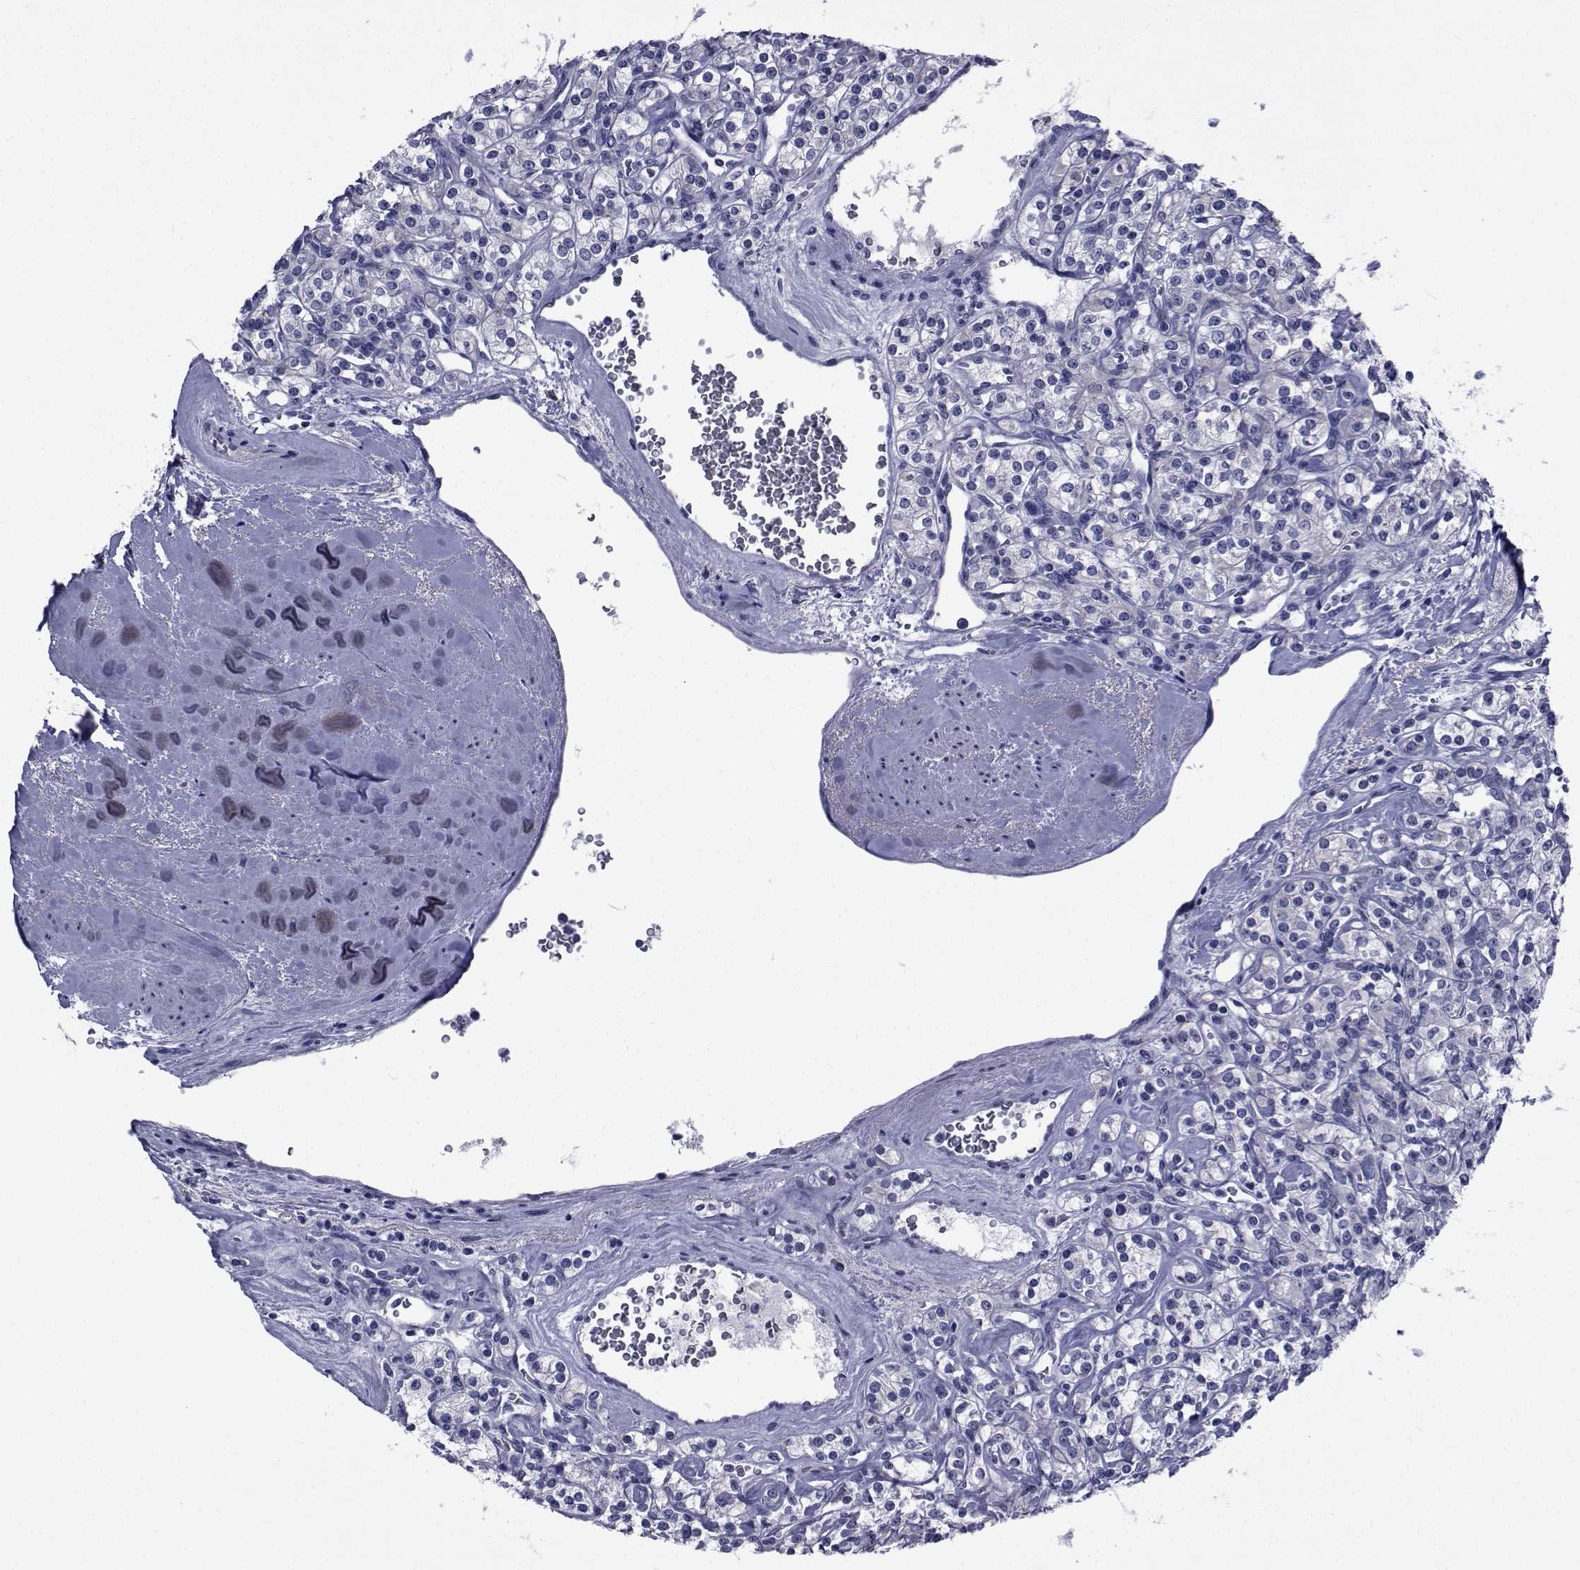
{"staining": {"intensity": "negative", "quantity": "none", "location": "none"}, "tissue": "renal cancer", "cell_type": "Tumor cells", "image_type": "cancer", "snomed": [{"axis": "morphology", "description": "Adenocarcinoma, NOS"}, {"axis": "topography", "description": "Kidney"}], "caption": "Human renal adenocarcinoma stained for a protein using IHC demonstrates no staining in tumor cells.", "gene": "ROPN1", "patient": {"sex": "male", "age": 77}}